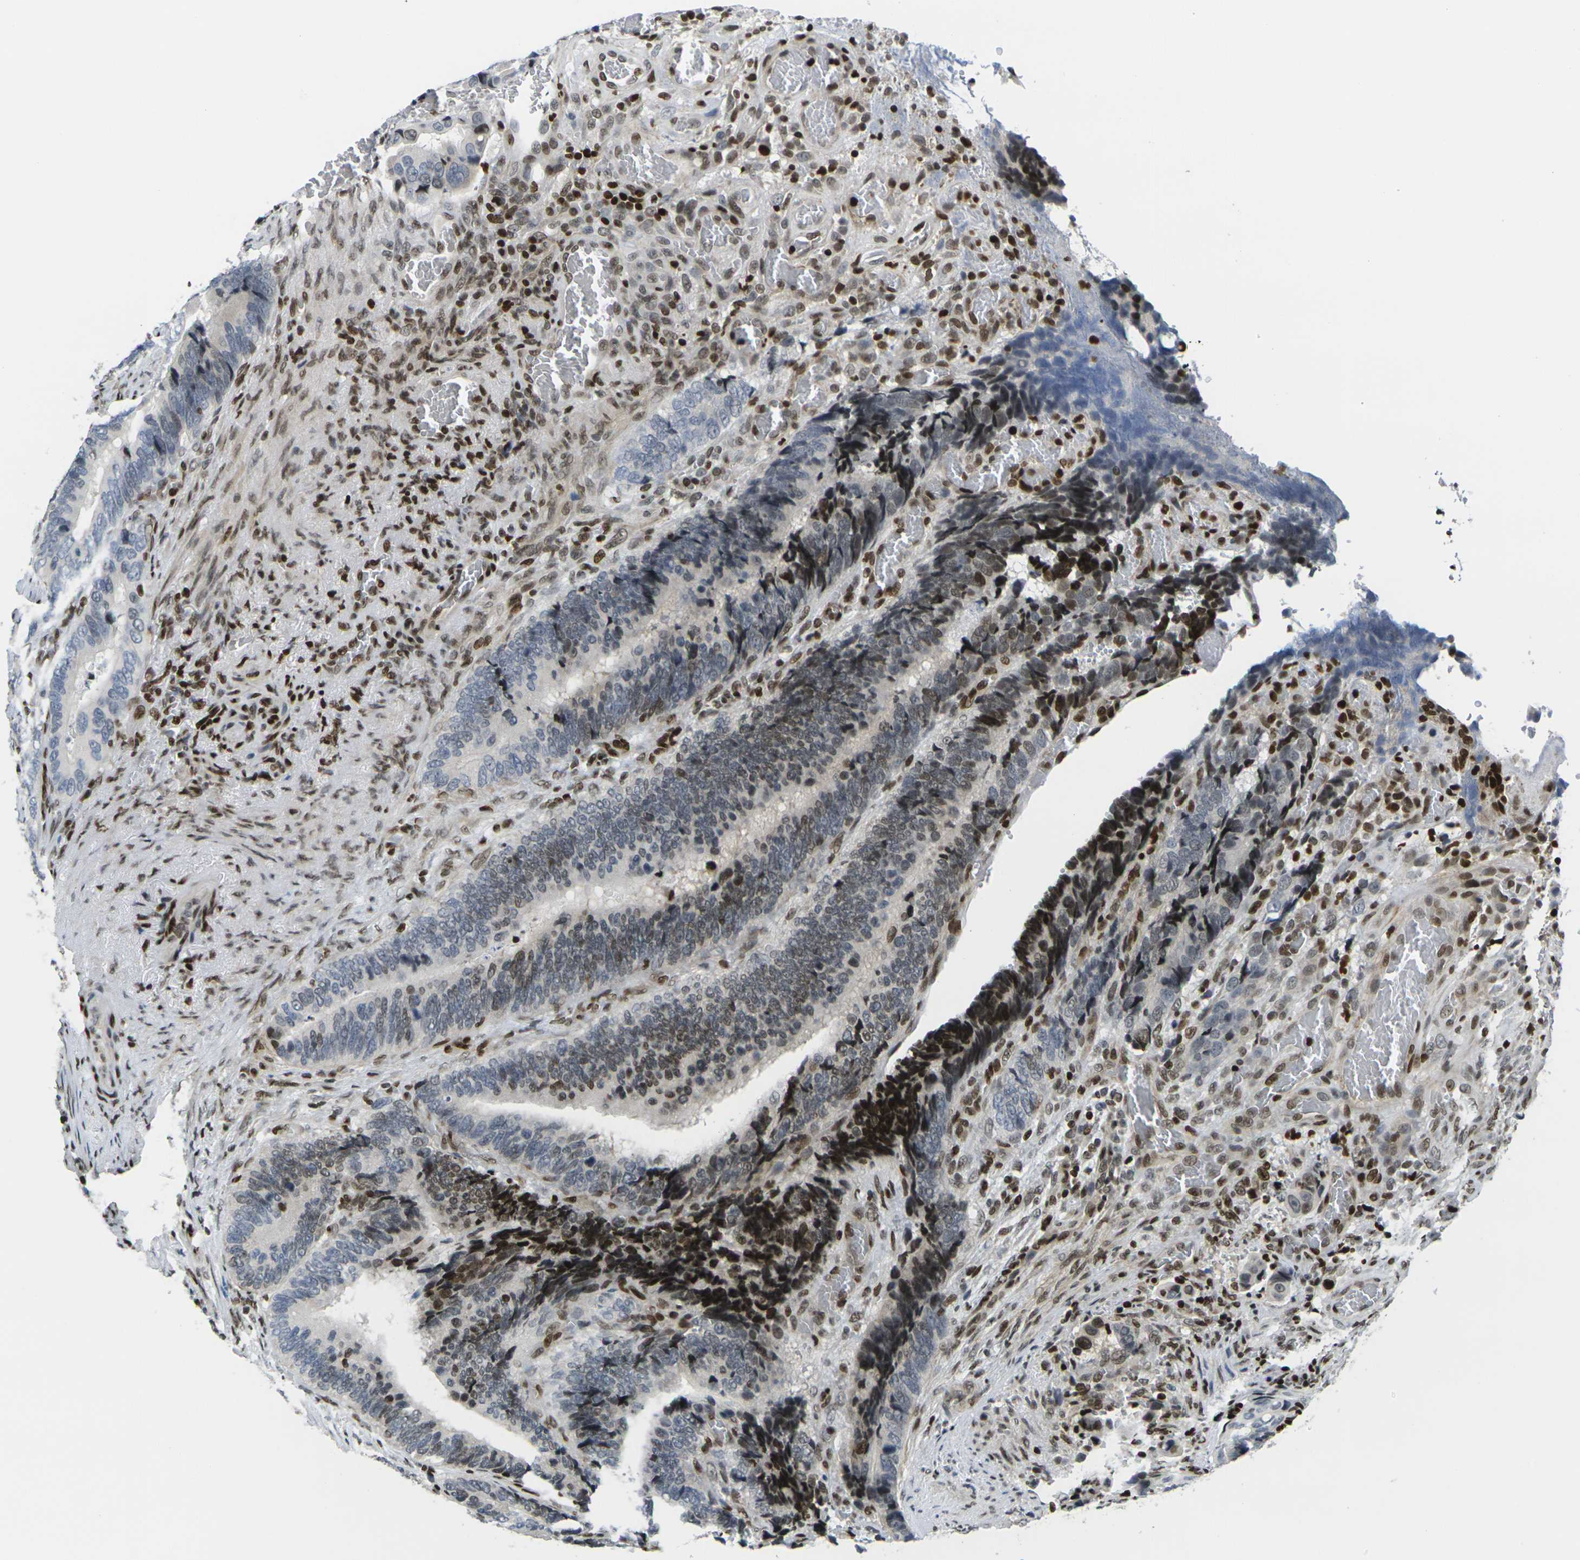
{"staining": {"intensity": "moderate", "quantity": "25%-75%", "location": "nuclear"}, "tissue": "colorectal cancer", "cell_type": "Tumor cells", "image_type": "cancer", "snomed": [{"axis": "morphology", "description": "Adenocarcinoma, NOS"}, {"axis": "topography", "description": "Colon"}], "caption": "Immunohistochemical staining of human colorectal adenocarcinoma reveals medium levels of moderate nuclear protein staining in about 25%-75% of tumor cells. Immunohistochemistry stains the protein in brown and the nuclei are stained blue.", "gene": "H1-10", "patient": {"sex": "male", "age": 72}}